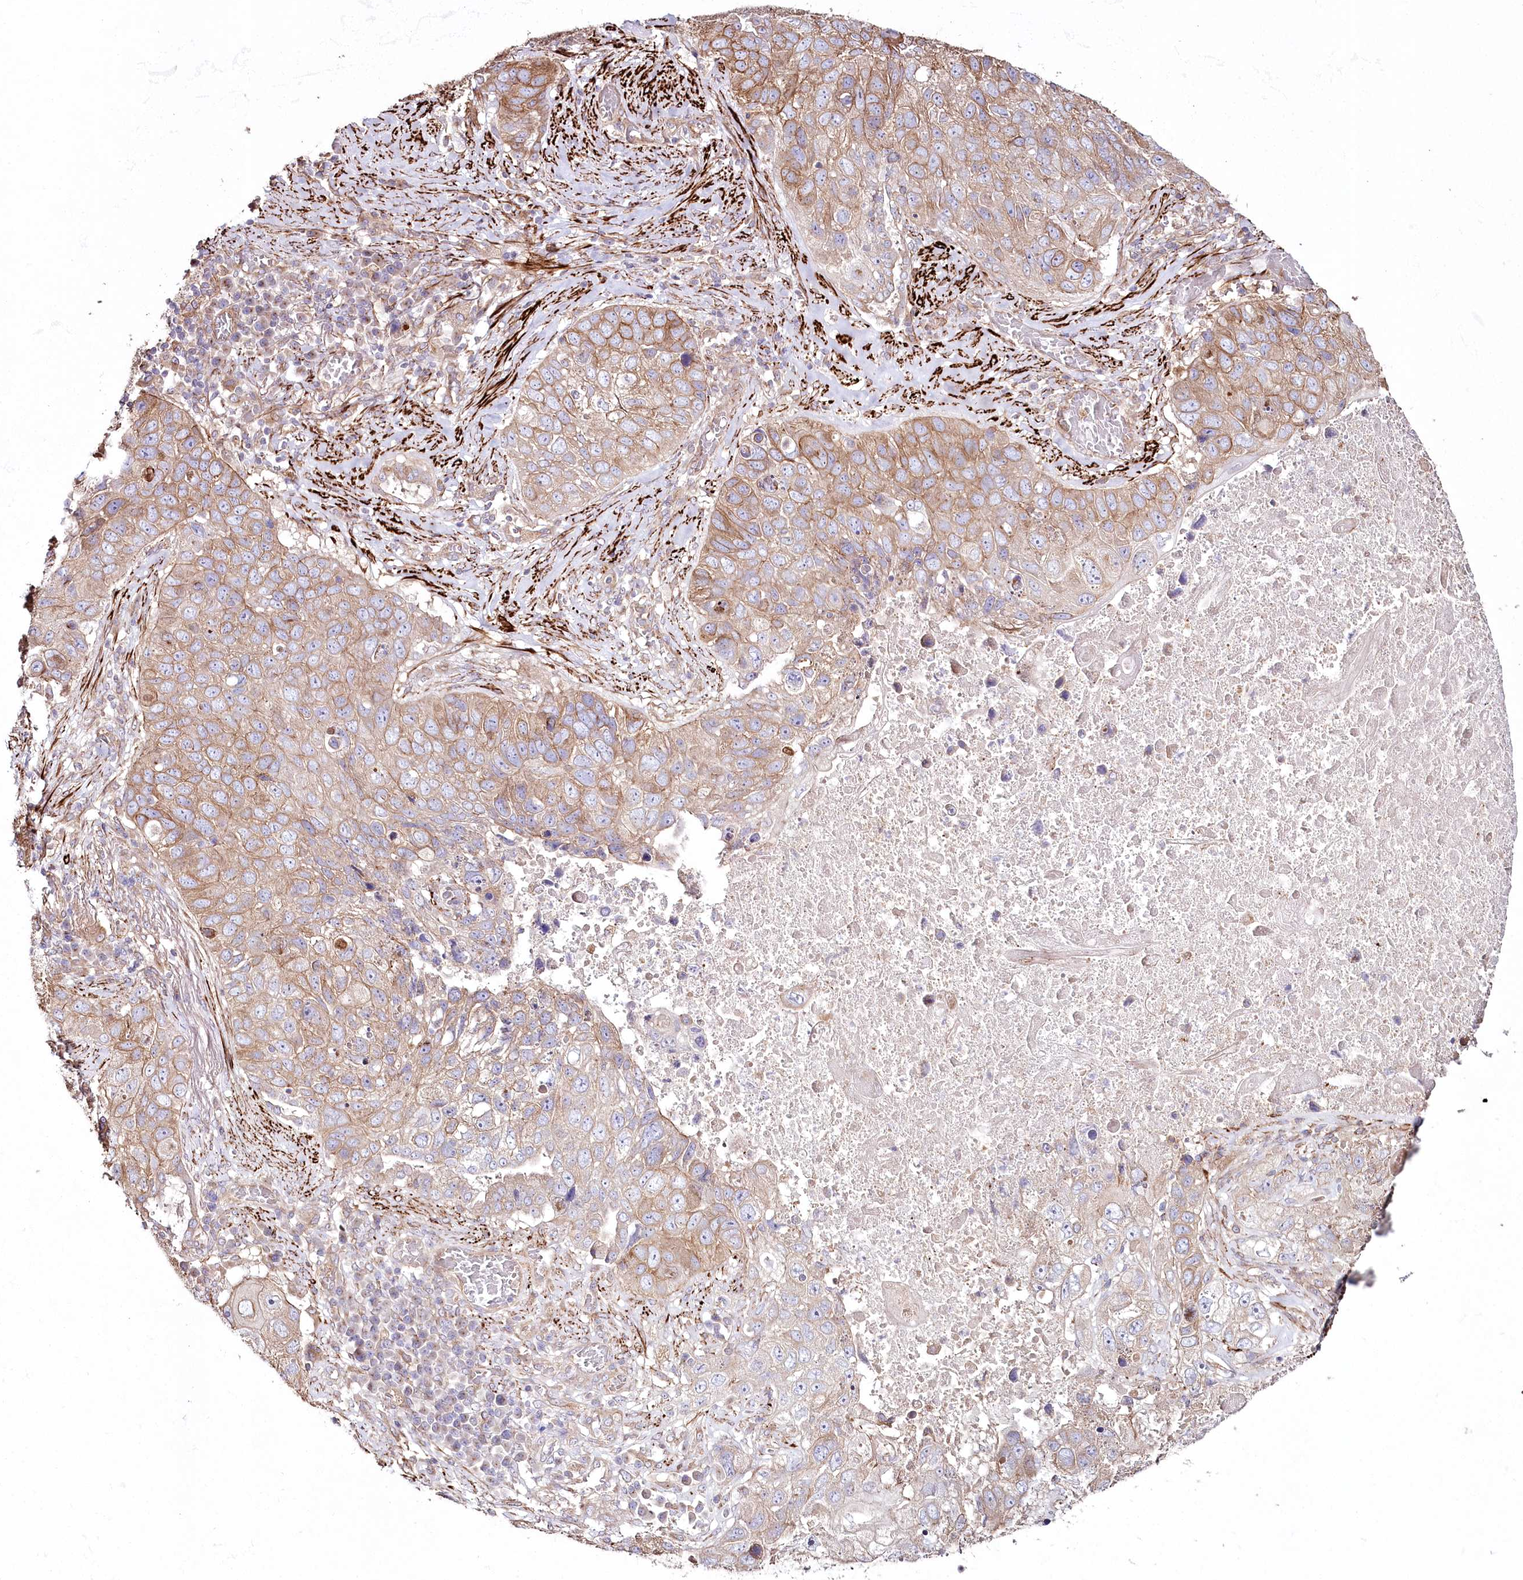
{"staining": {"intensity": "weak", "quantity": ">75%", "location": "cytoplasmic/membranous"}, "tissue": "lung cancer", "cell_type": "Tumor cells", "image_type": "cancer", "snomed": [{"axis": "morphology", "description": "Squamous cell carcinoma, NOS"}, {"axis": "topography", "description": "Lung"}], "caption": "Immunohistochemical staining of human lung squamous cell carcinoma reveals low levels of weak cytoplasmic/membranous protein staining in approximately >75% of tumor cells. (IHC, brightfield microscopy, high magnification).", "gene": "SUMF1", "patient": {"sex": "male", "age": 61}}